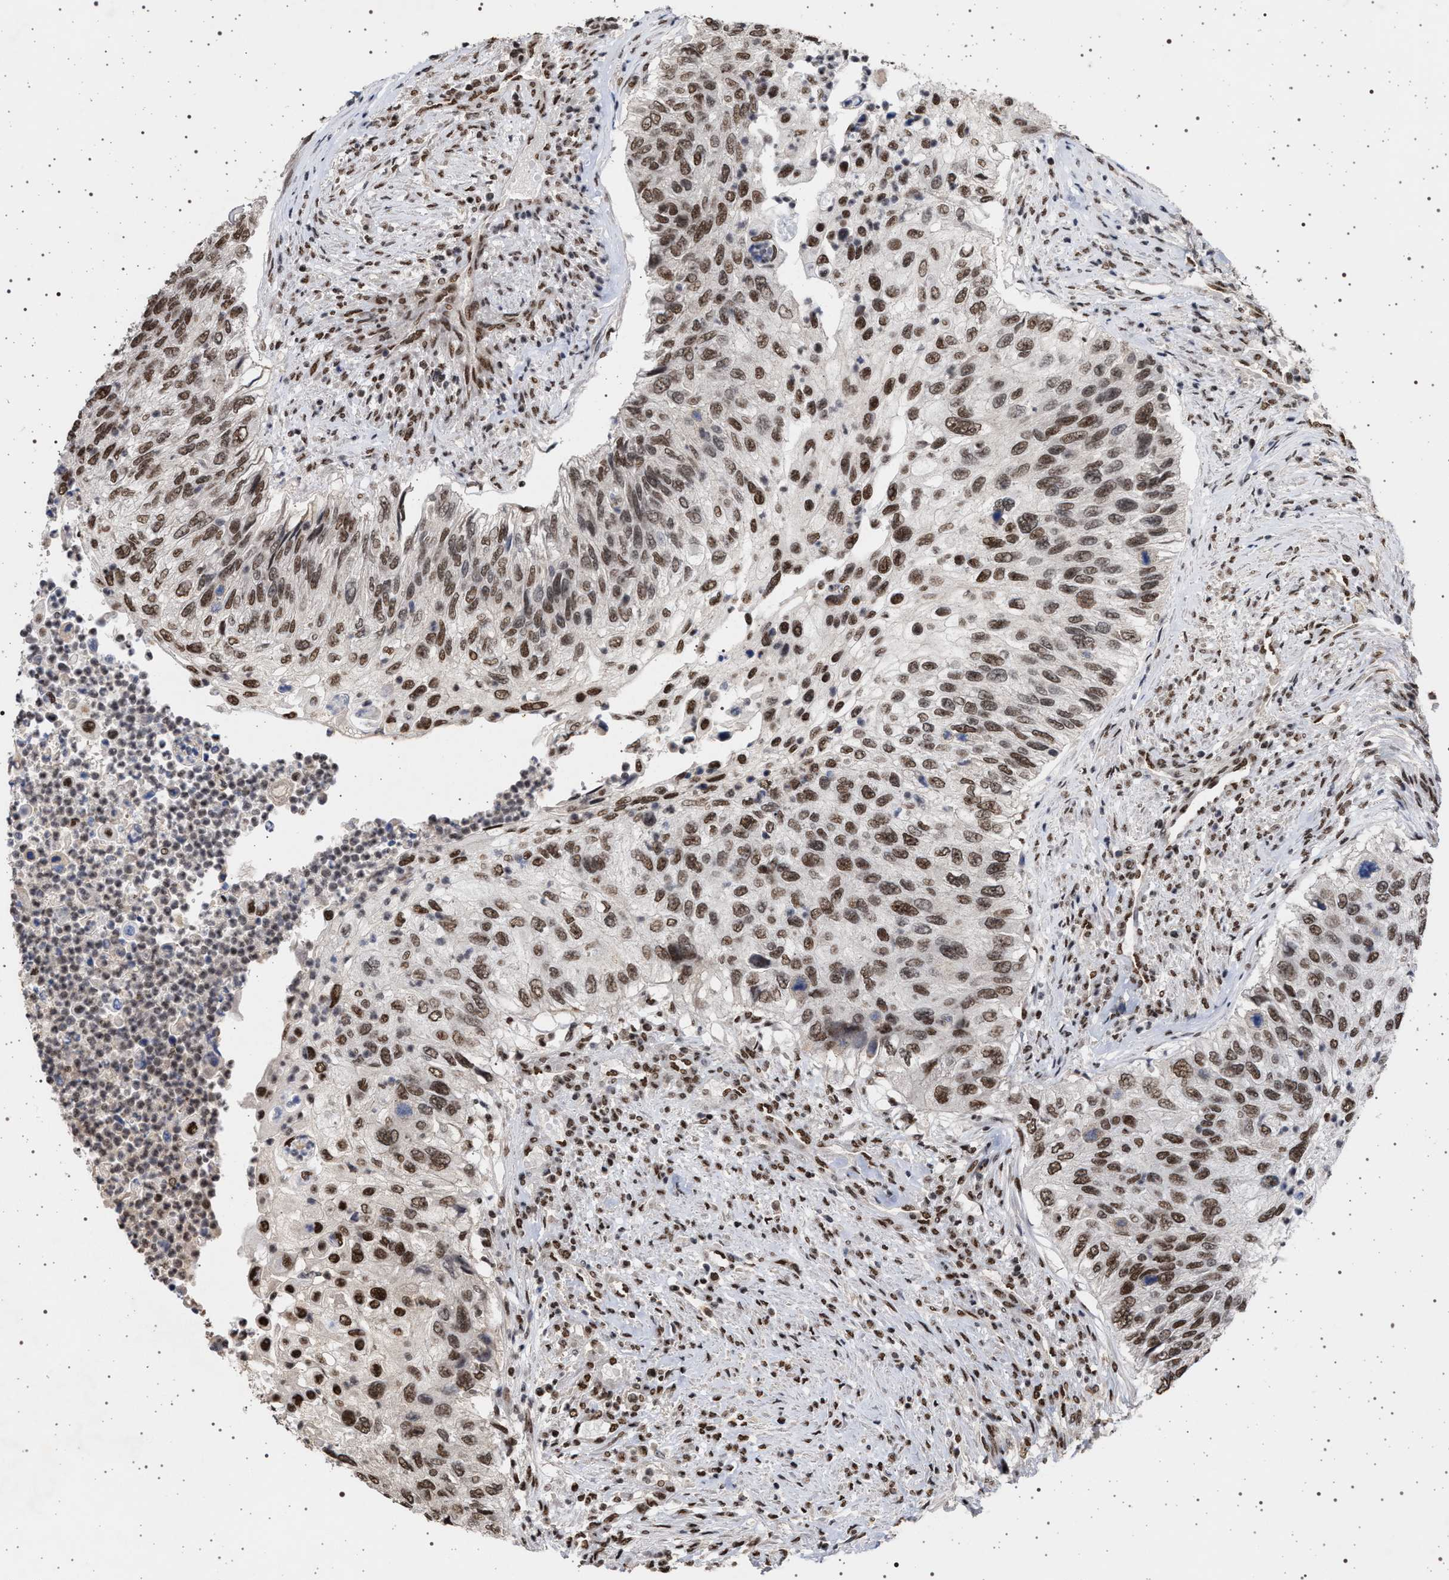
{"staining": {"intensity": "moderate", "quantity": ">75%", "location": "nuclear"}, "tissue": "urothelial cancer", "cell_type": "Tumor cells", "image_type": "cancer", "snomed": [{"axis": "morphology", "description": "Urothelial carcinoma, High grade"}, {"axis": "topography", "description": "Urinary bladder"}], "caption": "Moderate nuclear staining for a protein is seen in approximately >75% of tumor cells of urothelial cancer using immunohistochemistry (IHC).", "gene": "PHF12", "patient": {"sex": "female", "age": 60}}